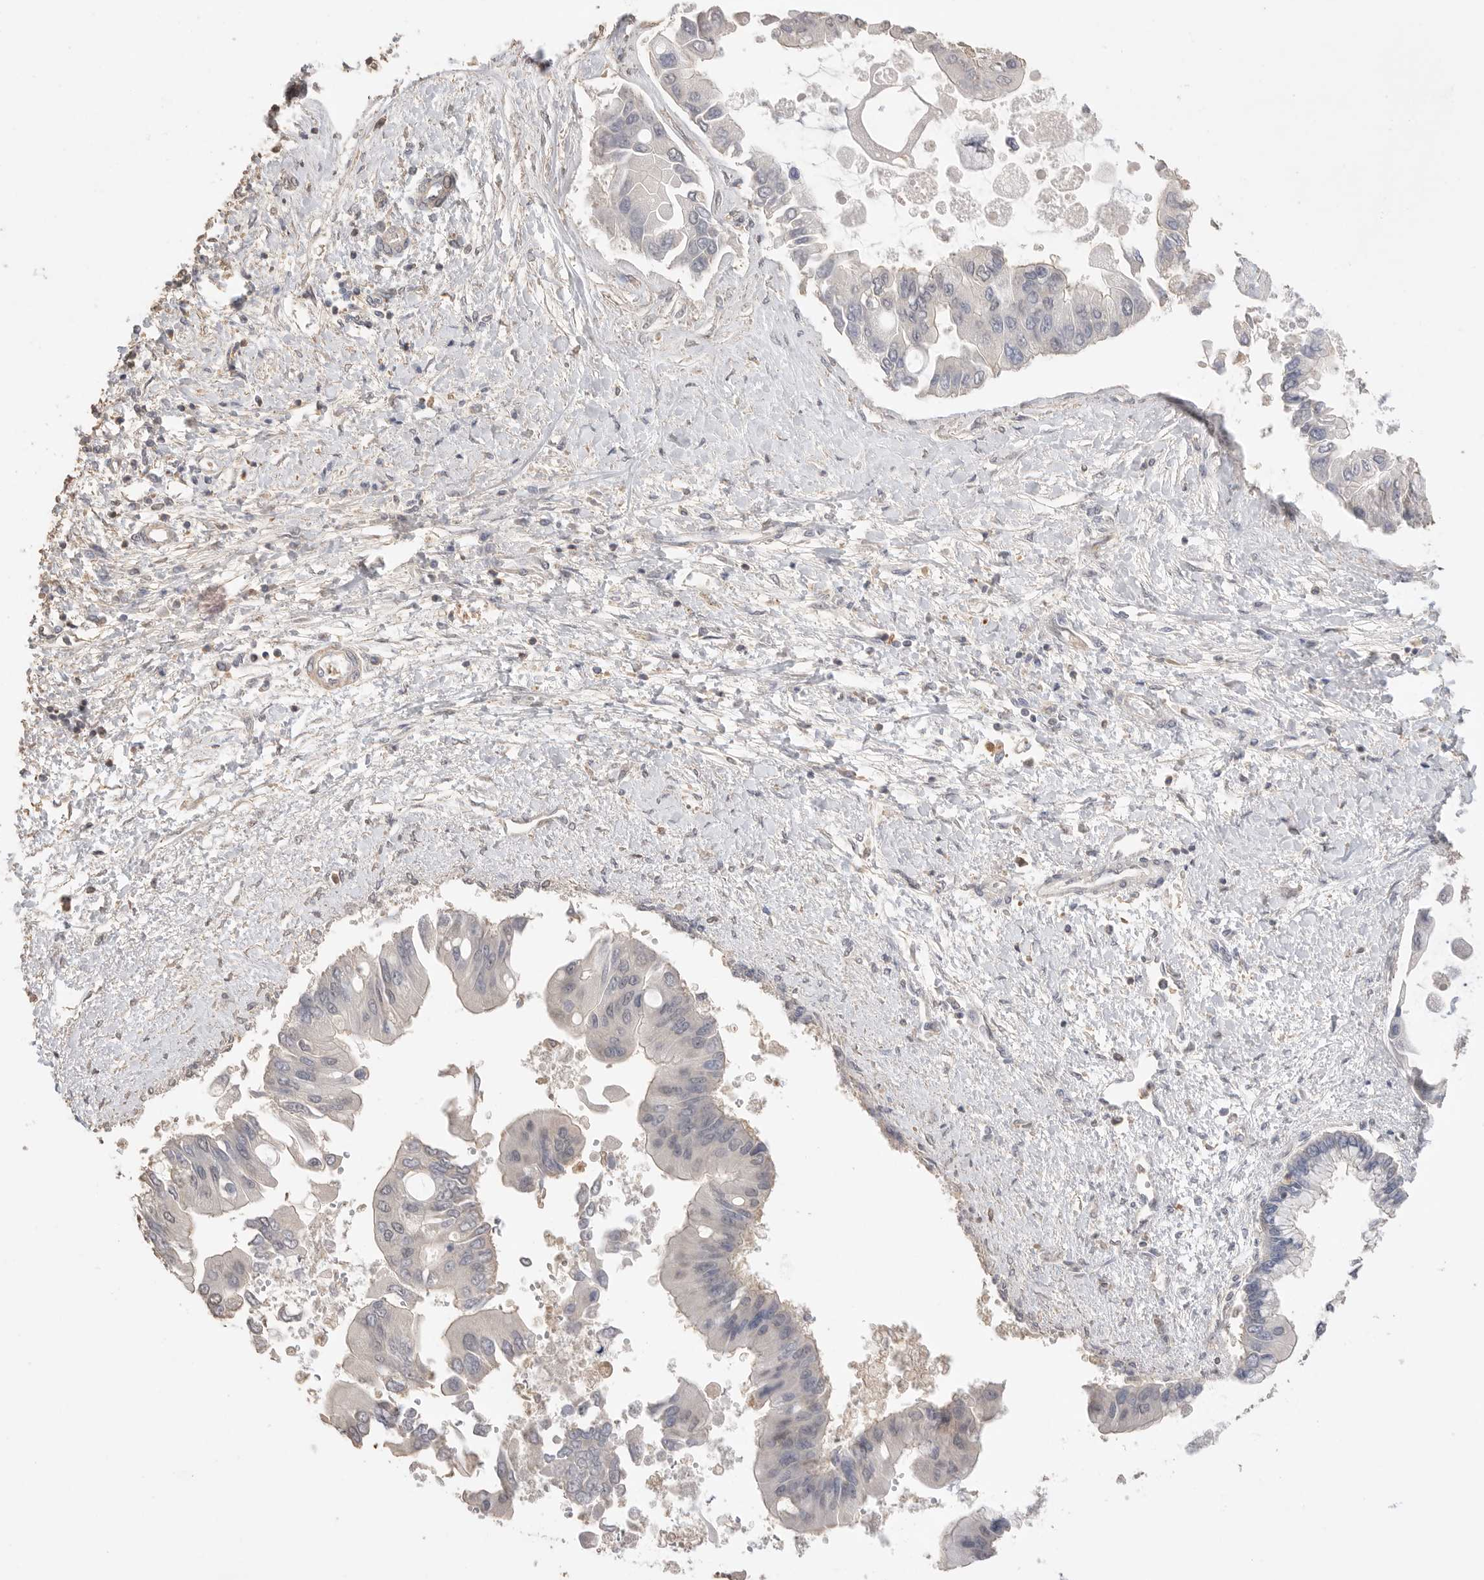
{"staining": {"intensity": "negative", "quantity": "none", "location": "none"}, "tissue": "liver cancer", "cell_type": "Tumor cells", "image_type": "cancer", "snomed": [{"axis": "morphology", "description": "Cholangiocarcinoma"}, {"axis": "topography", "description": "Liver"}], "caption": "Immunohistochemical staining of human cholangiocarcinoma (liver) shows no significant positivity in tumor cells. (DAB (3,3'-diaminobenzidine) immunohistochemistry (IHC), high magnification).", "gene": "MAP2K1", "patient": {"sex": "male", "age": 50}}